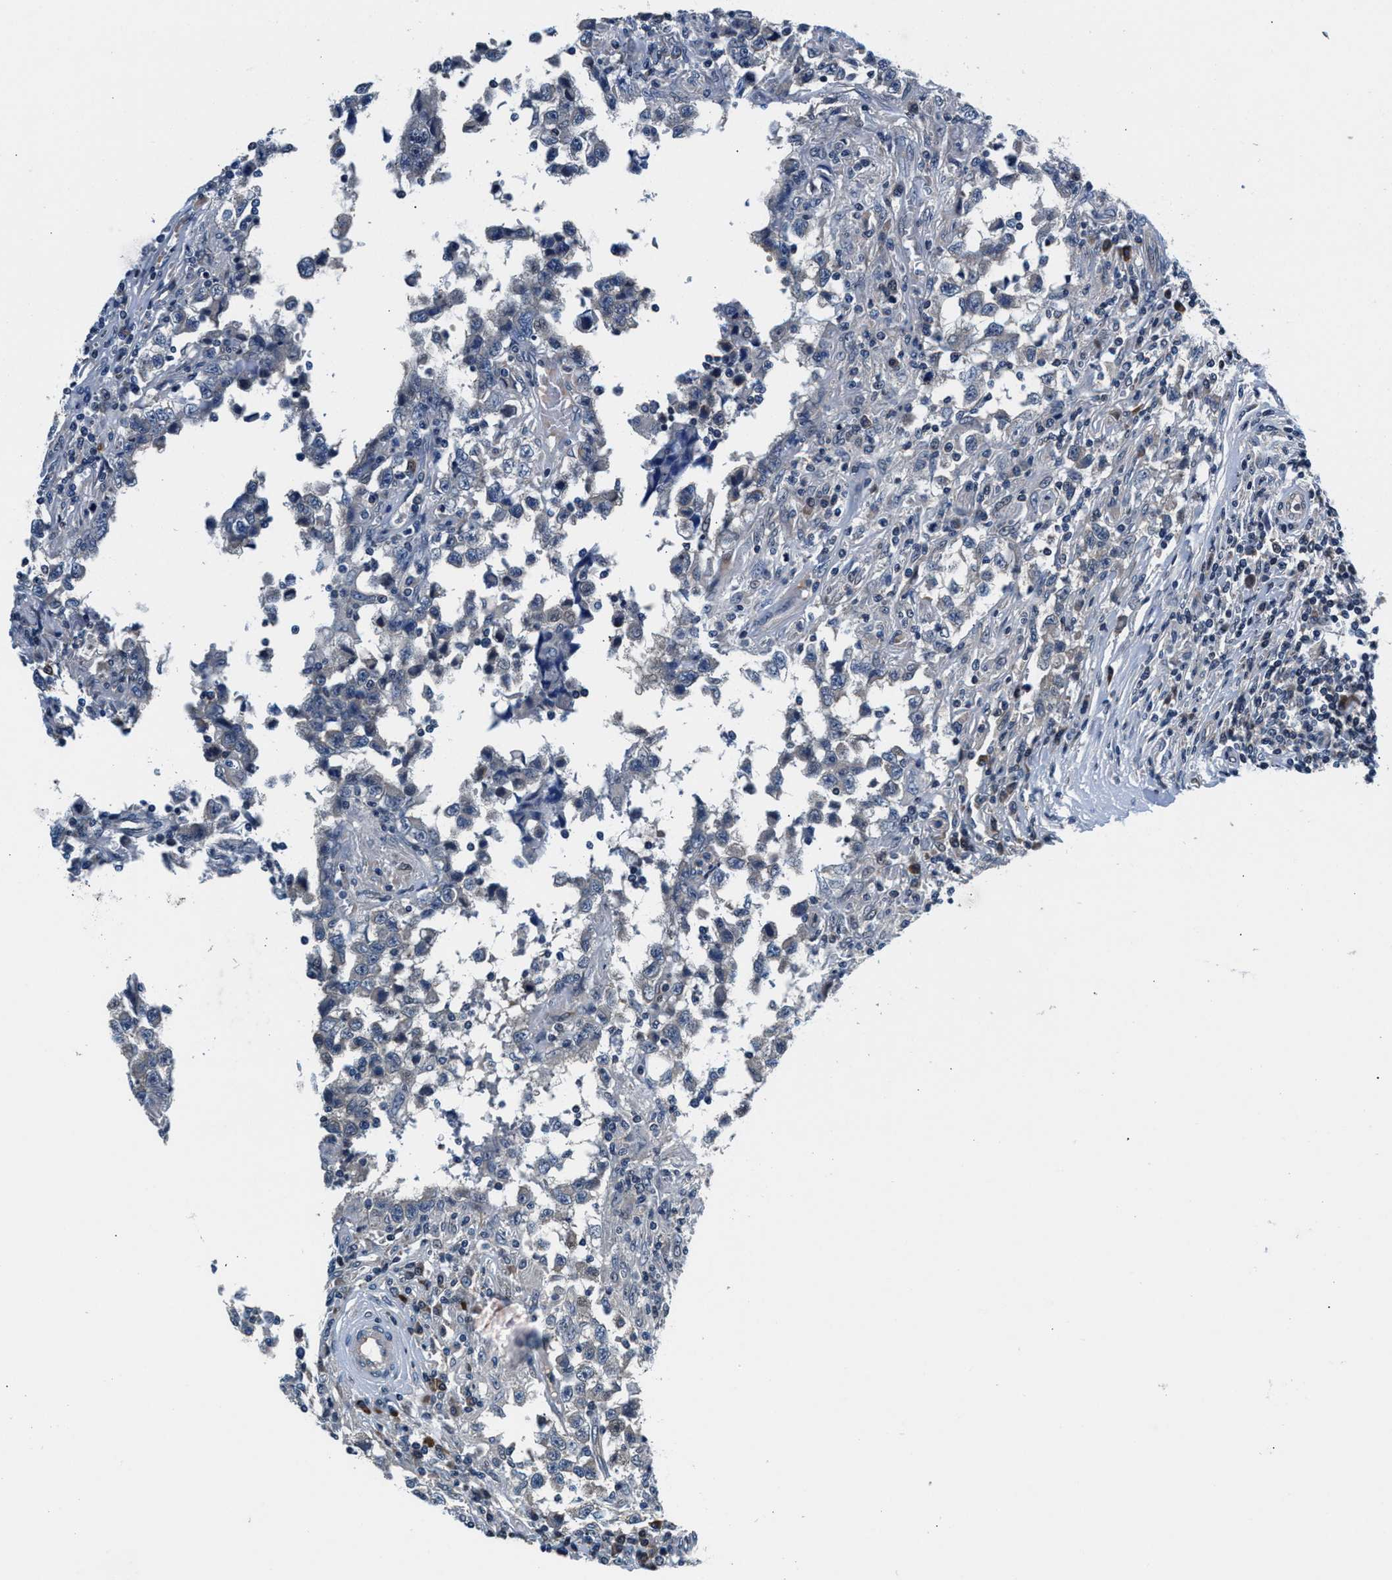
{"staining": {"intensity": "negative", "quantity": "none", "location": "none"}, "tissue": "testis cancer", "cell_type": "Tumor cells", "image_type": "cancer", "snomed": [{"axis": "morphology", "description": "Carcinoma, Embryonal, NOS"}, {"axis": "topography", "description": "Testis"}], "caption": "This is an immunohistochemistry (IHC) photomicrograph of embryonal carcinoma (testis). There is no expression in tumor cells.", "gene": "PRPSAP2", "patient": {"sex": "male", "age": 21}}